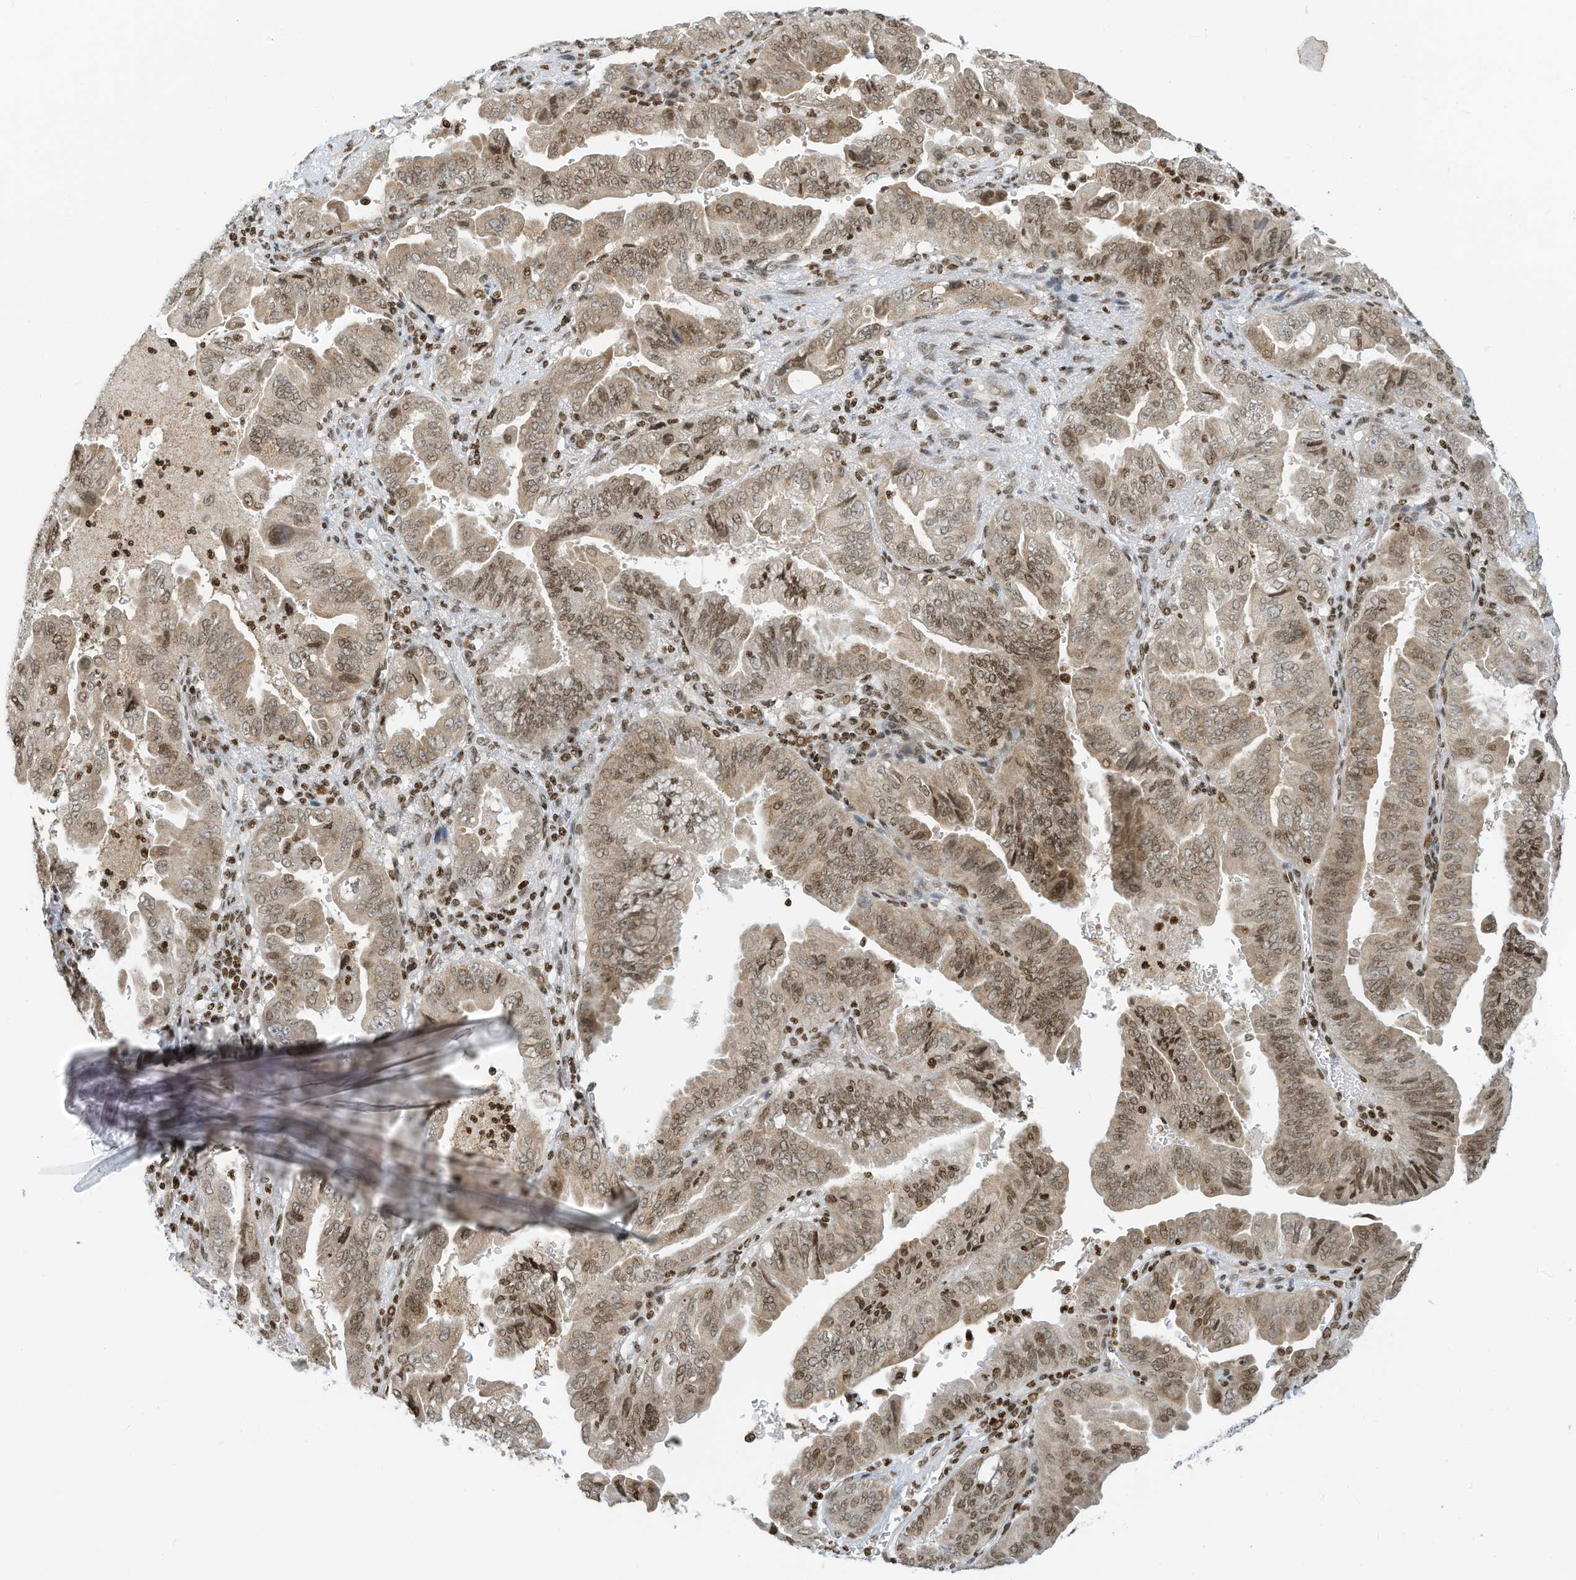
{"staining": {"intensity": "moderate", "quantity": ">75%", "location": "cytoplasmic/membranous,nuclear"}, "tissue": "pancreatic cancer", "cell_type": "Tumor cells", "image_type": "cancer", "snomed": [{"axis": "morphology", "description": "Adenocarcinoma, NOS"}, {"axis": "topography", "description": "Pancreas"}], "caption": "Adenocarcinoma (pancreatic) tissue exhibits moderate cytoplasmic/membranous and nuclear staining in about >75% of tumor cells, visualized by immunohistochemistry. (DAB IHC, brown staining for protein, blue staining for nuclei).", "gene": "ADI1", "patient": {"sex": "male", "age": 70}}